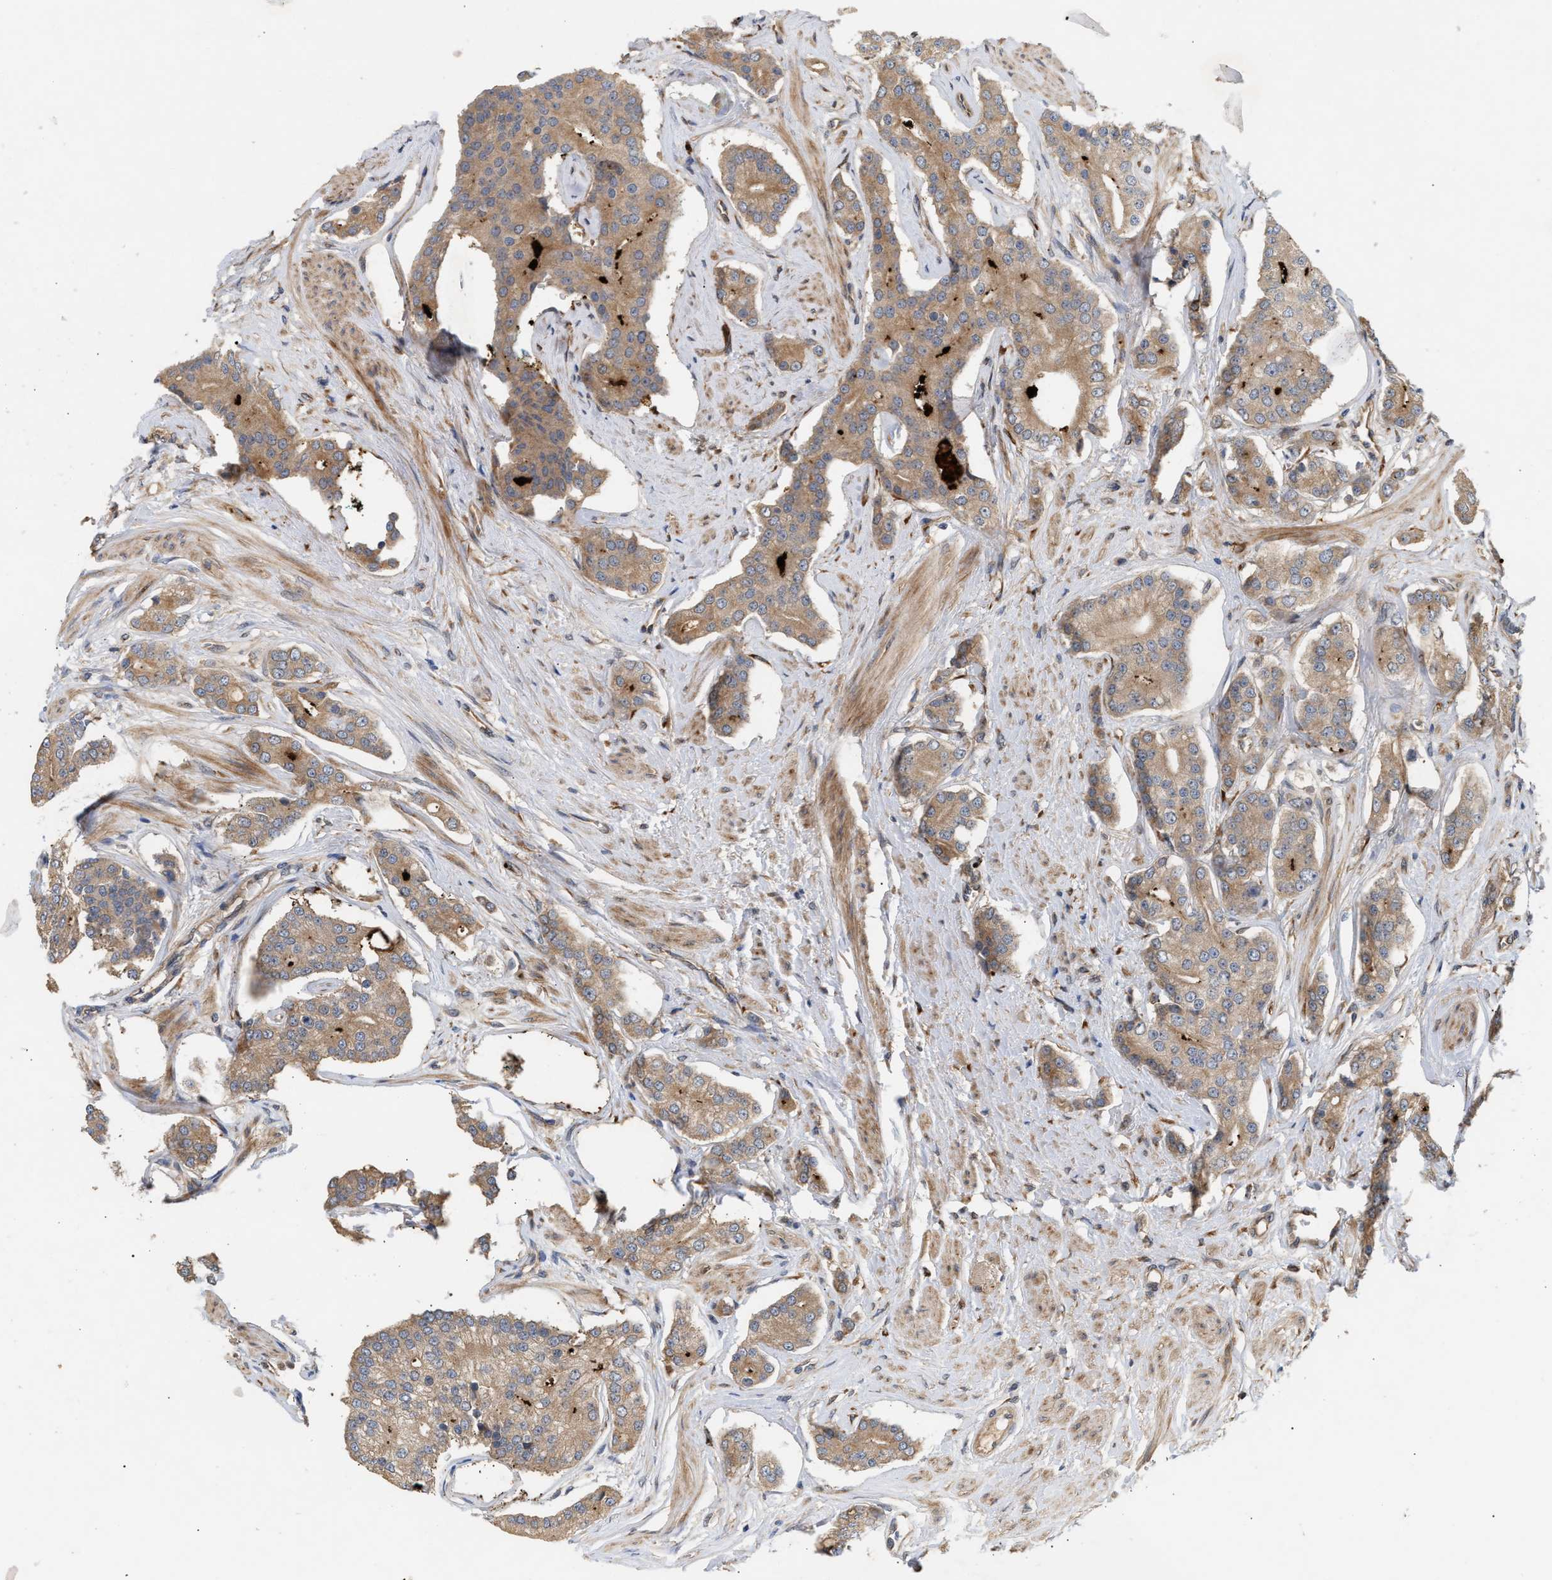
{"staining": {"intensity": "moderate", "quantity": ">75%", "location": "cytoplasmic/membranous"}, "tissue": "prostate cancer", "cell_type": "Tumor cells", "image_type": "cancer", "snomed": [{"axis": "morphology", "description": "Adenocarcinoma, High grade"}, {"axis": "topography", "description": "Prostate"}], "caption": "Prostate cancer (adenocarcinoma (high-grade)) tissue exhibits moderate cytoplasmic/membranous staining in approximately >75% of tumor cells Nuclei are stained in blue.", "gene": "PLCD1", "patient": {"sex": "male", "age": 71}}